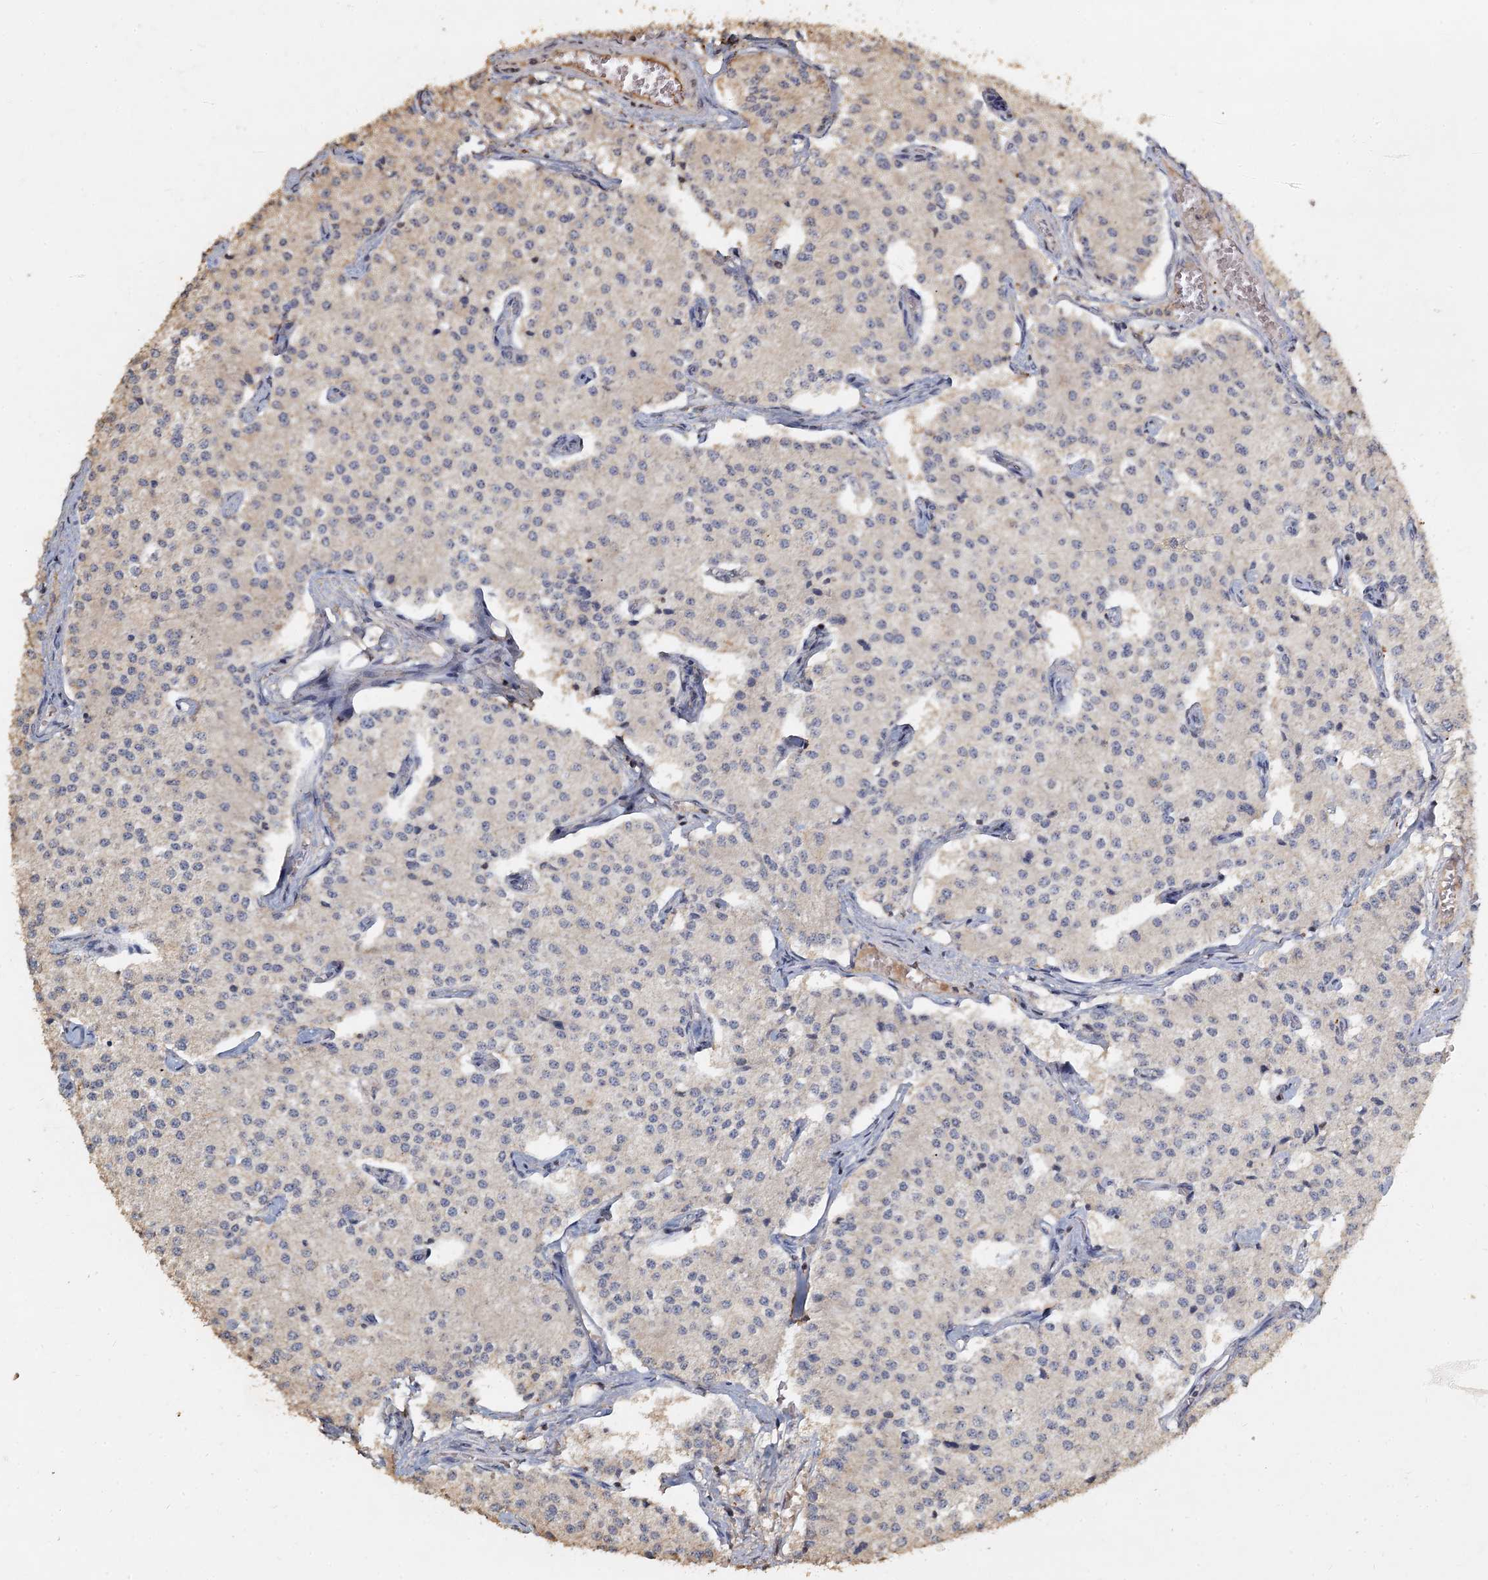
{"staining": {"intensity": "negative", "quantity": "none", "location": "none"}, "tissue": "carcinoid", "cell_type": "Tumor cells", "image_type": "cancer", "snomed": [{"axis": "morphology", "description": "Carcinoid, malignant, NOS"}, {"axis": "topography", "description": "Colon"}], "caption": "This is an immunohistochemistry (IHC) histopathology image of human carcinoid (malignant). There is no staining in tumor cells.", "gene": "CCDC61", "patient": {"sex": "female", "age": 52}}